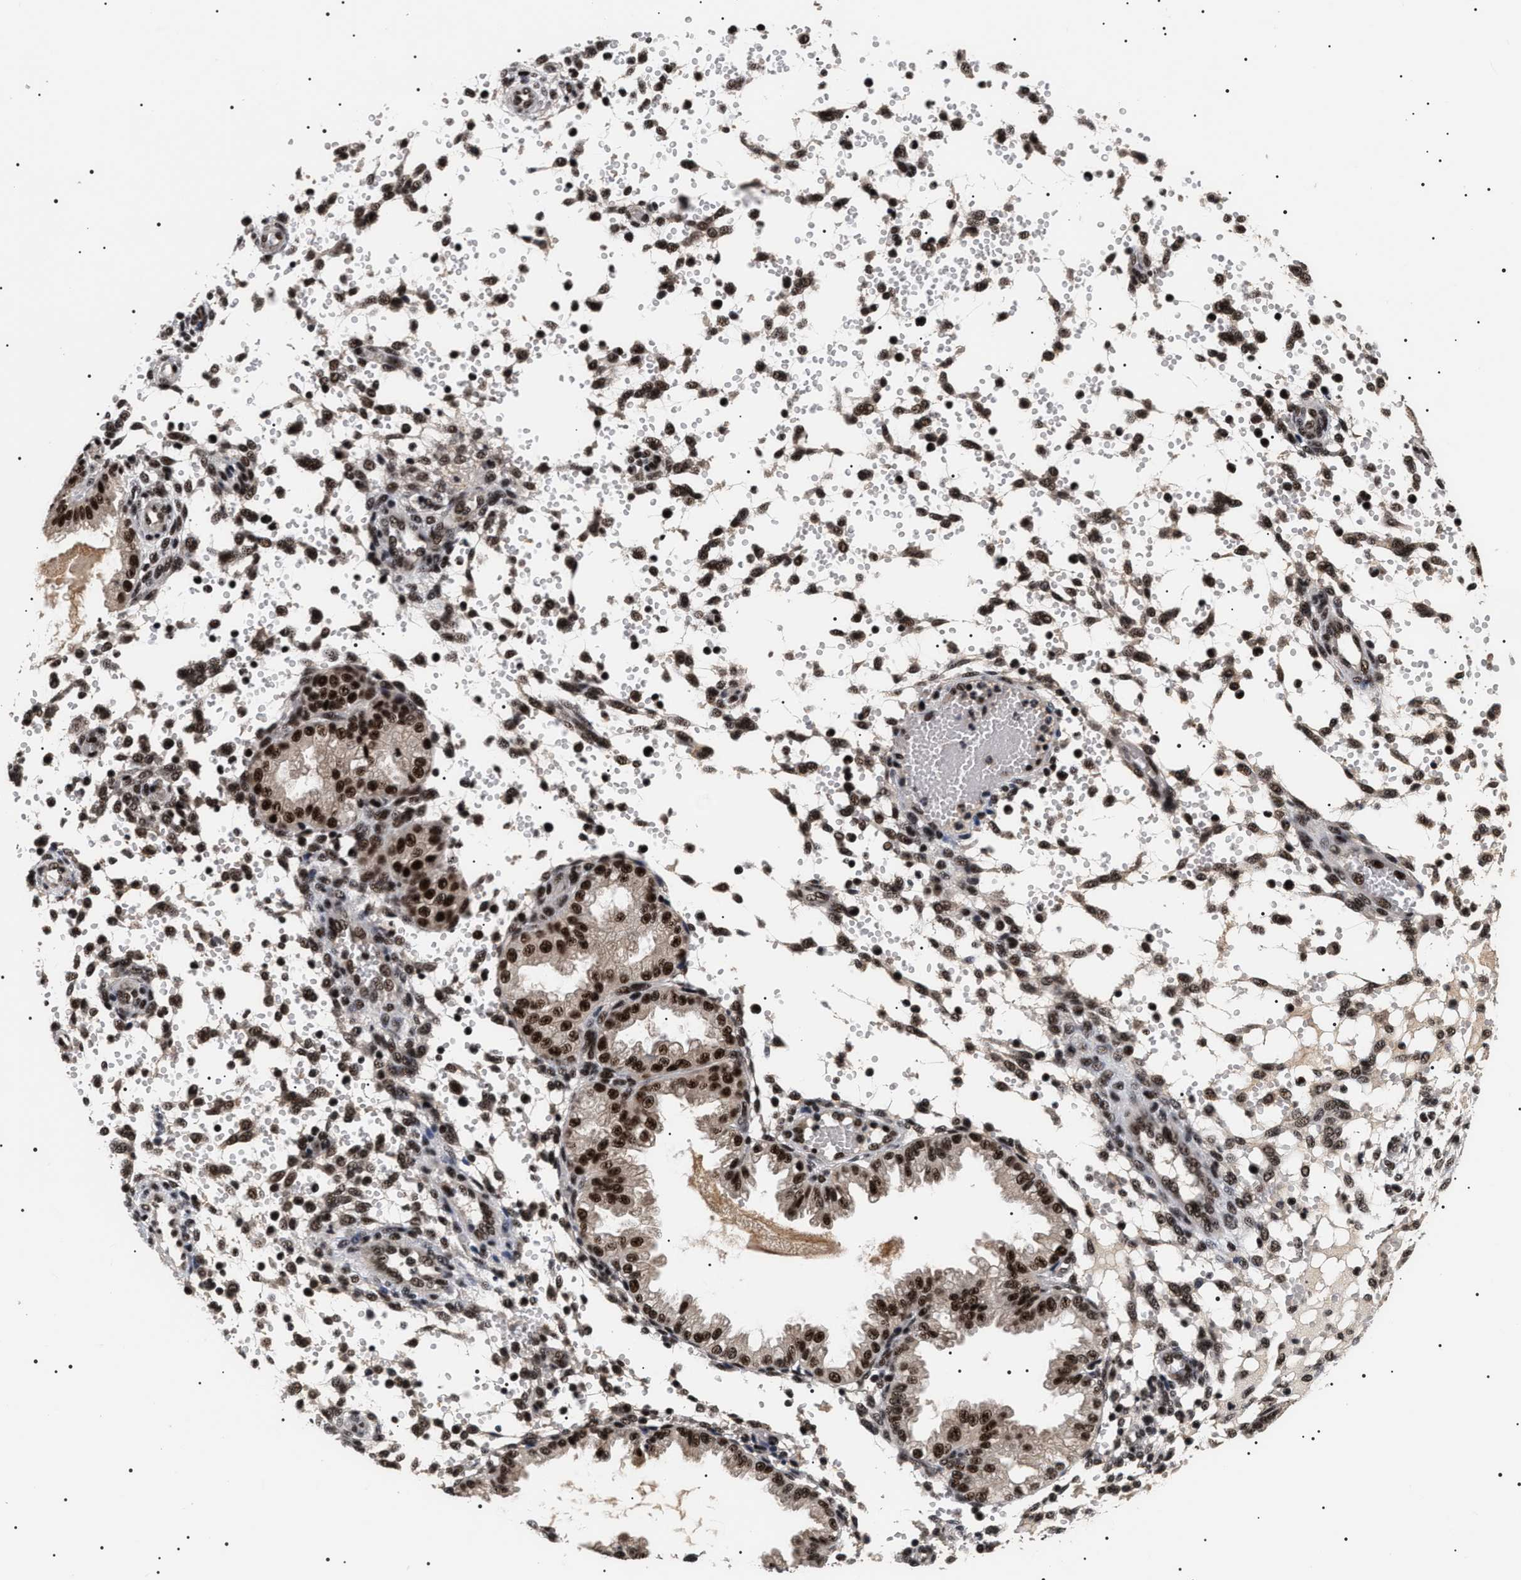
{"staining": {"intensity": "strong", "quantity": "<25%", "location": "nuclear"}, "tissue": "endometrium", "cell_type": "Cells in endometrial stroma", "image_type": "normal", "snomed": [{"axis": "morphology", "description": "Normal tissue, NOS"}, {"axis": "topography", "description": "Endometrium"}], "caption": "IHC (DAB (3,3'-diaminobenzidine)) staining of benign endometrium exhibits strong nuclear protein expression in about <25% of cells in endometrial stroma.", "gene": "CAAP1", "patient": {"sex": "female", "age": 33}}